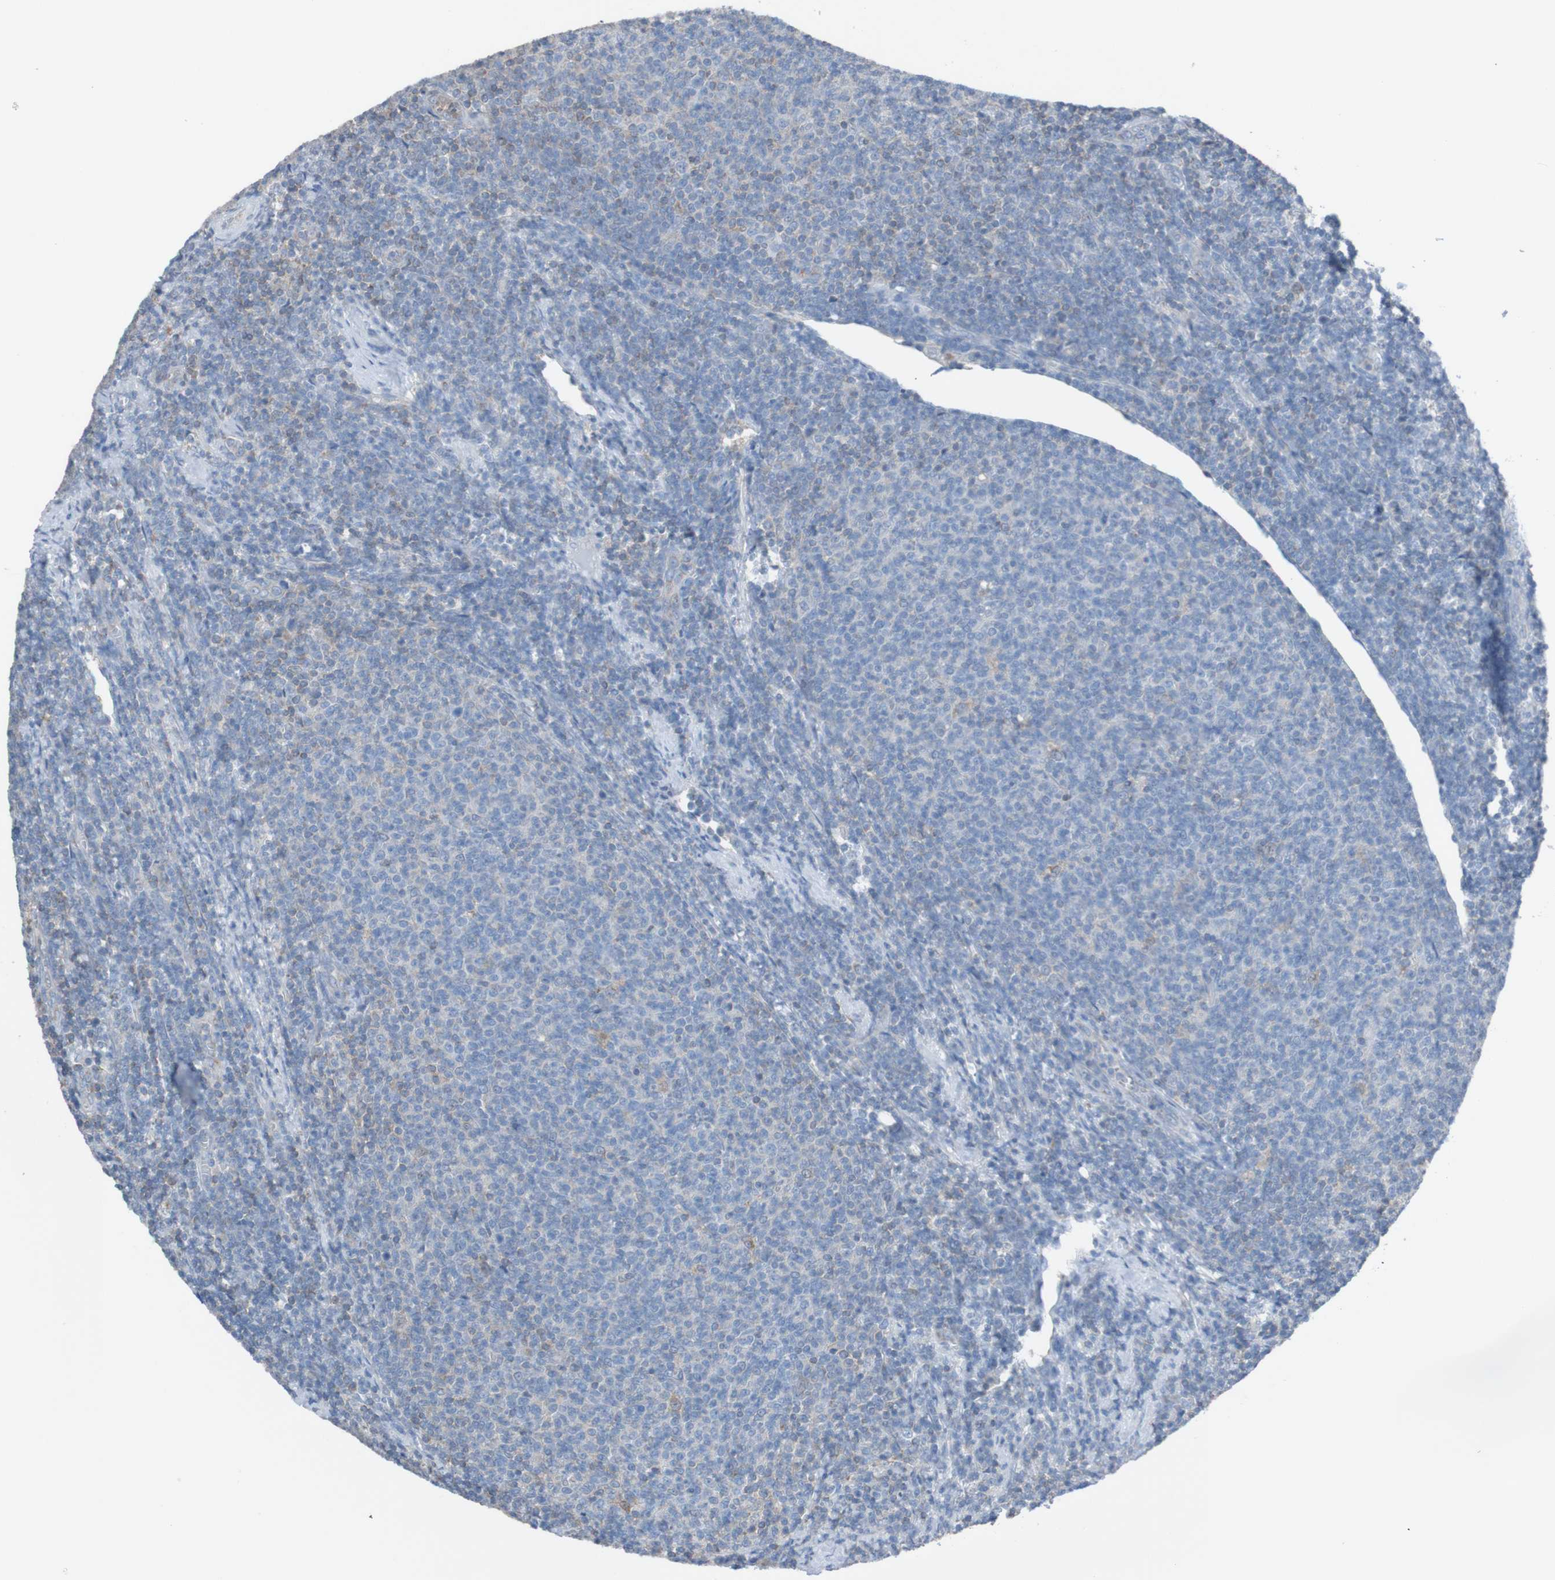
{"staining": {"intensity": "moderate", "quantity": "25%-75%", "location": "cytoplasmic/membranous"}, "tissue": "lymphoma", "cell_type": "Tumor cells", "image_type": "cancer", "snomed": [{"axis": "morphology", "description": "Malignant lymphoma, non-Hodgkin's type, Low grade"}, {"axis": "topography", "description": "Lymph node"}], "caption": "IHC staining of low-grade malignant lymphoma, non-Hodgkin's type, which shows medium levels of moderate cytoplasmic/membranous positivity in approximately 25%-75% of tumor cells indicating moderate cytoplasmic/membranous protein expression. The staining was performed using DAB (3,3'-diaminobenzidine) (brown) for protein detection and nuclei were counterstained in hematoxylin (blue).", "gene": "MINAR1", "patient": {"sex": "male", "age": 66}}